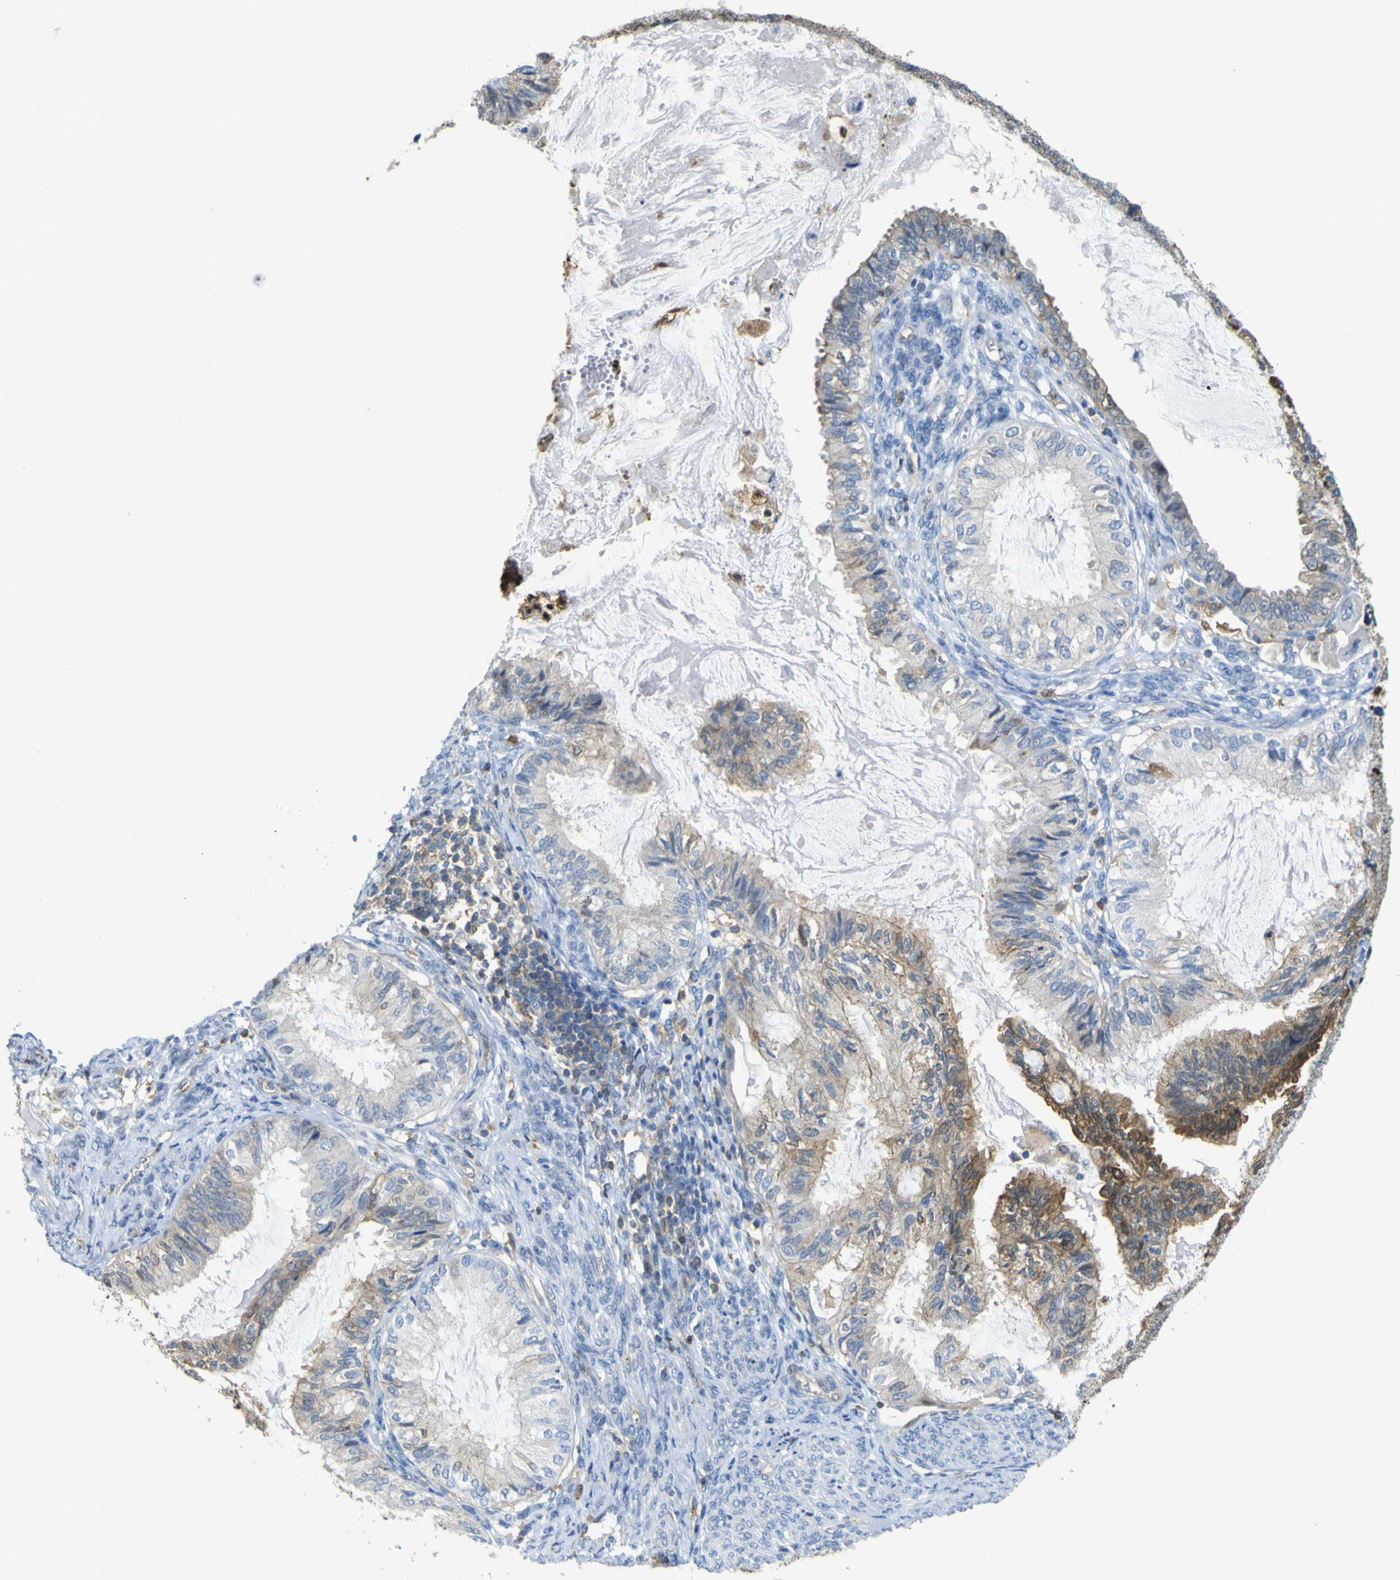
{"staining": {"intensity": "moderate", "quantity": "25%-75%", "location": "cytoplasmic/membranous"}, "tissue": "cervical cancer", "cell_type": "Tumor cells", "image_type": "cancer", "snomed": [{"axis": "morphology", "description": "Normal tissue, NOS"}, {"axis": "morphology", "description": "Adenocarcinoma, NOS"}, {"axis": "topography", "description": "Cervix"}, {"axis": "topography", "description": "Endometrium"}], "caption": "Cervical cancer (adenocarcinoma) stained with immunohistochemistry (IHC) displays moderate cytoplasmic/membranous expression in approximately 25%-75% of tumor cells.", "gene": "ABHD3", "patient": {"sex": "female", "age": 86}}